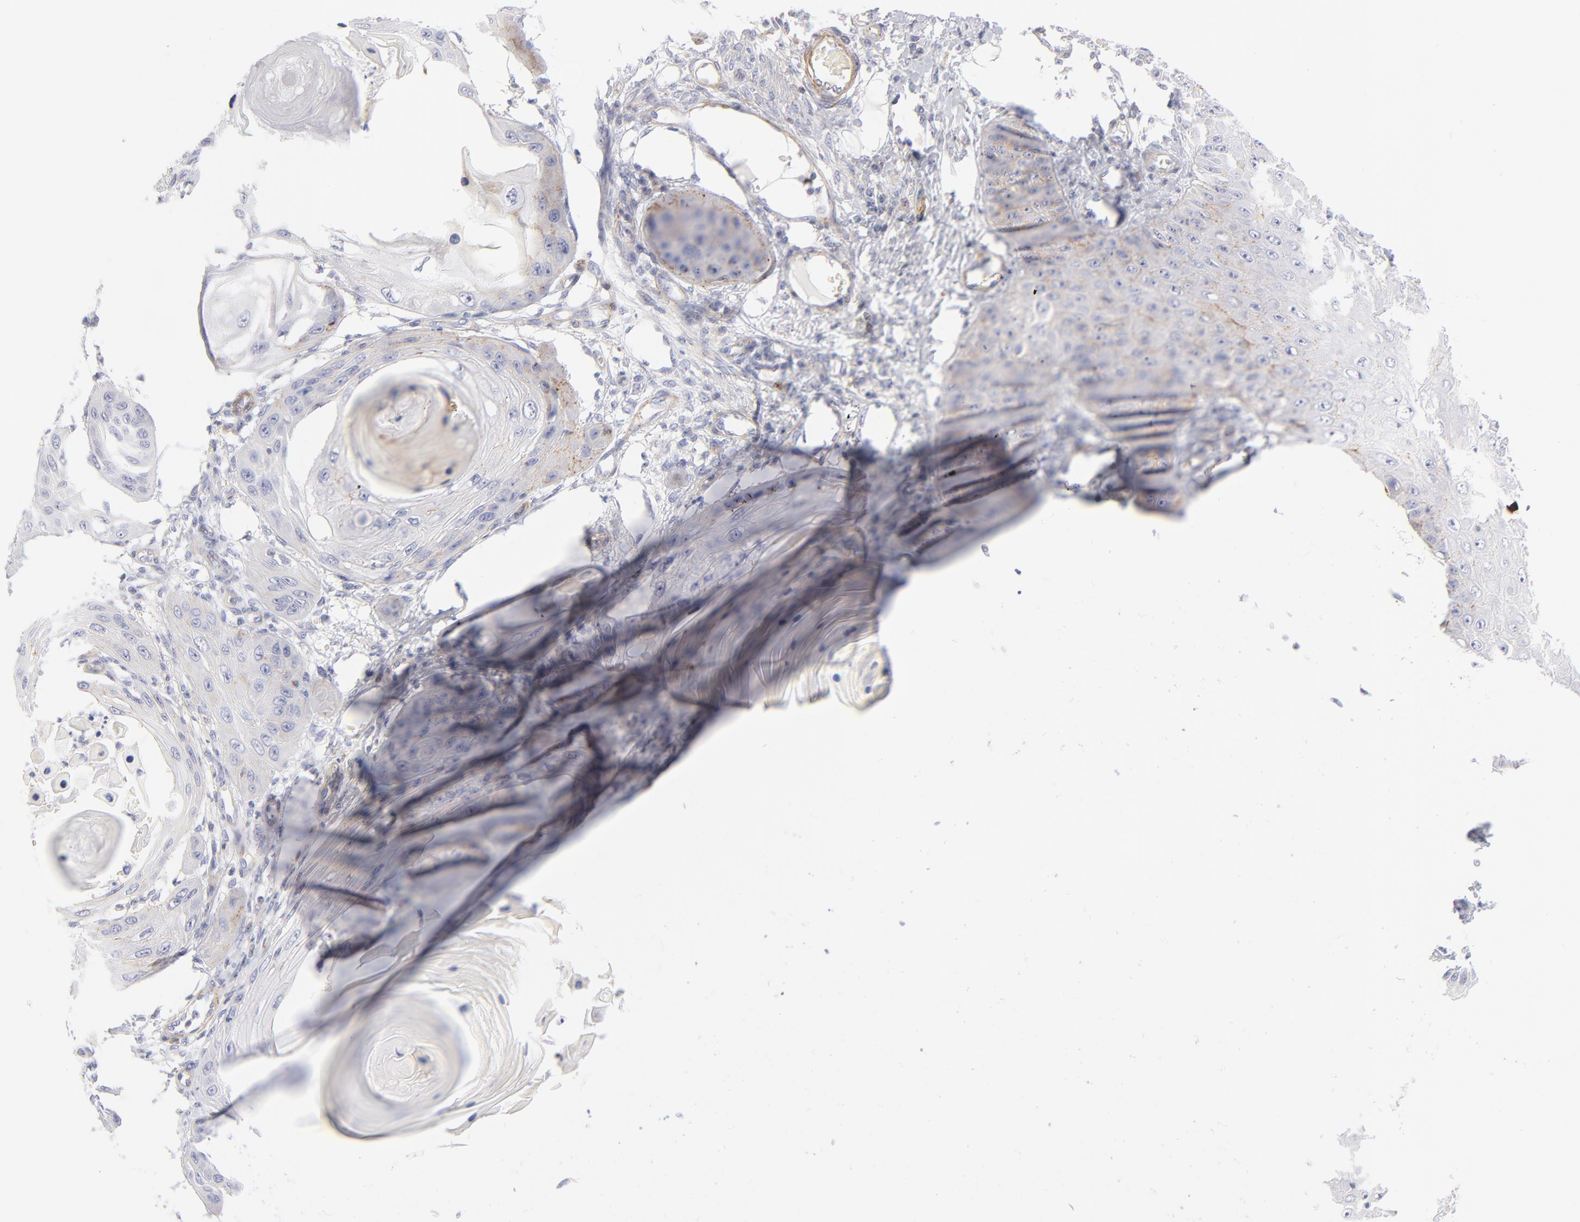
{"staining": {"intensity": "negative", "quantity": "none", "location": "none"}, "tissue": "skin cancer", "cell_type": "Tumor cells", "image_type": "cancer", "snomed": [{"axis": "morphology", "description": "Squamous cell carcinoma, NOS"}, {"axis": "topography", "description": "Skin"}], "caption": "A high-resolution photomicrograph shows immunohistochemistry (IHC) staining of skin cancer (squamous cell carcinoma), which exhibits no significant expression in tumor cells. Nuclei are stained in blue.", "gene": "ACTA2", "patient": {"sex": "female", "age": 40}}